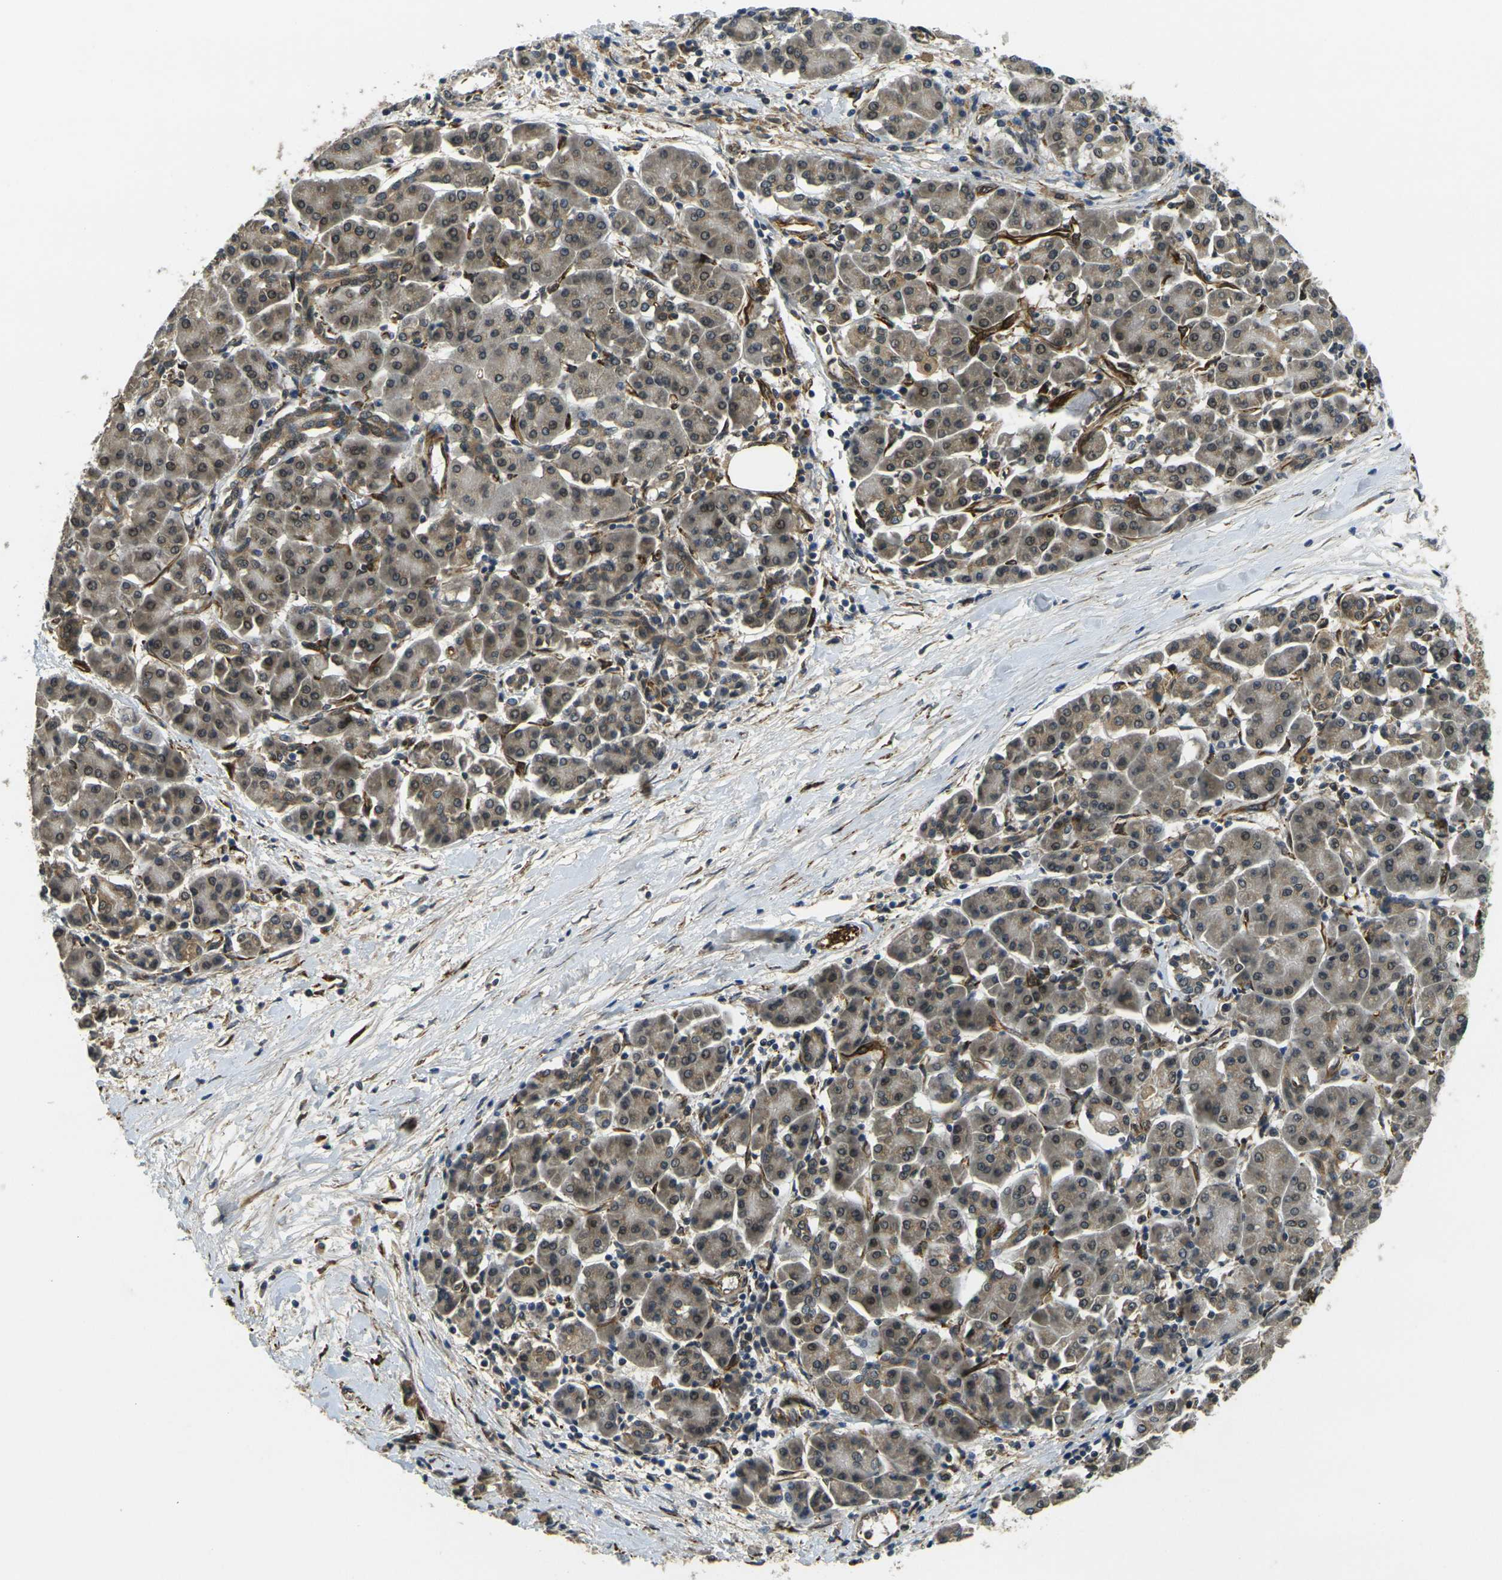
{"staining": {"intensity": "moderate", "quantity": ">75%", "location": "cytoplasmic/membranous"}, "tissue": "pancreatic cancer", "cell_type": "Tumor cells", "image_type": "cancer", "snomed": [{"axis": "morphology", "description": "Adenocarcinoma, NOS"}, {"axis": "topography", "description": "Pancreas"}], "caption": "This histopathology image exhibits immunohistochemistry (IHC) staining of pancreatic cancer, with medium moderate cytoplasmic/membranous expression in about >75% of tumor cells.", "gene": "FUT11", "patient": {"sex": "female", "age": 57}}